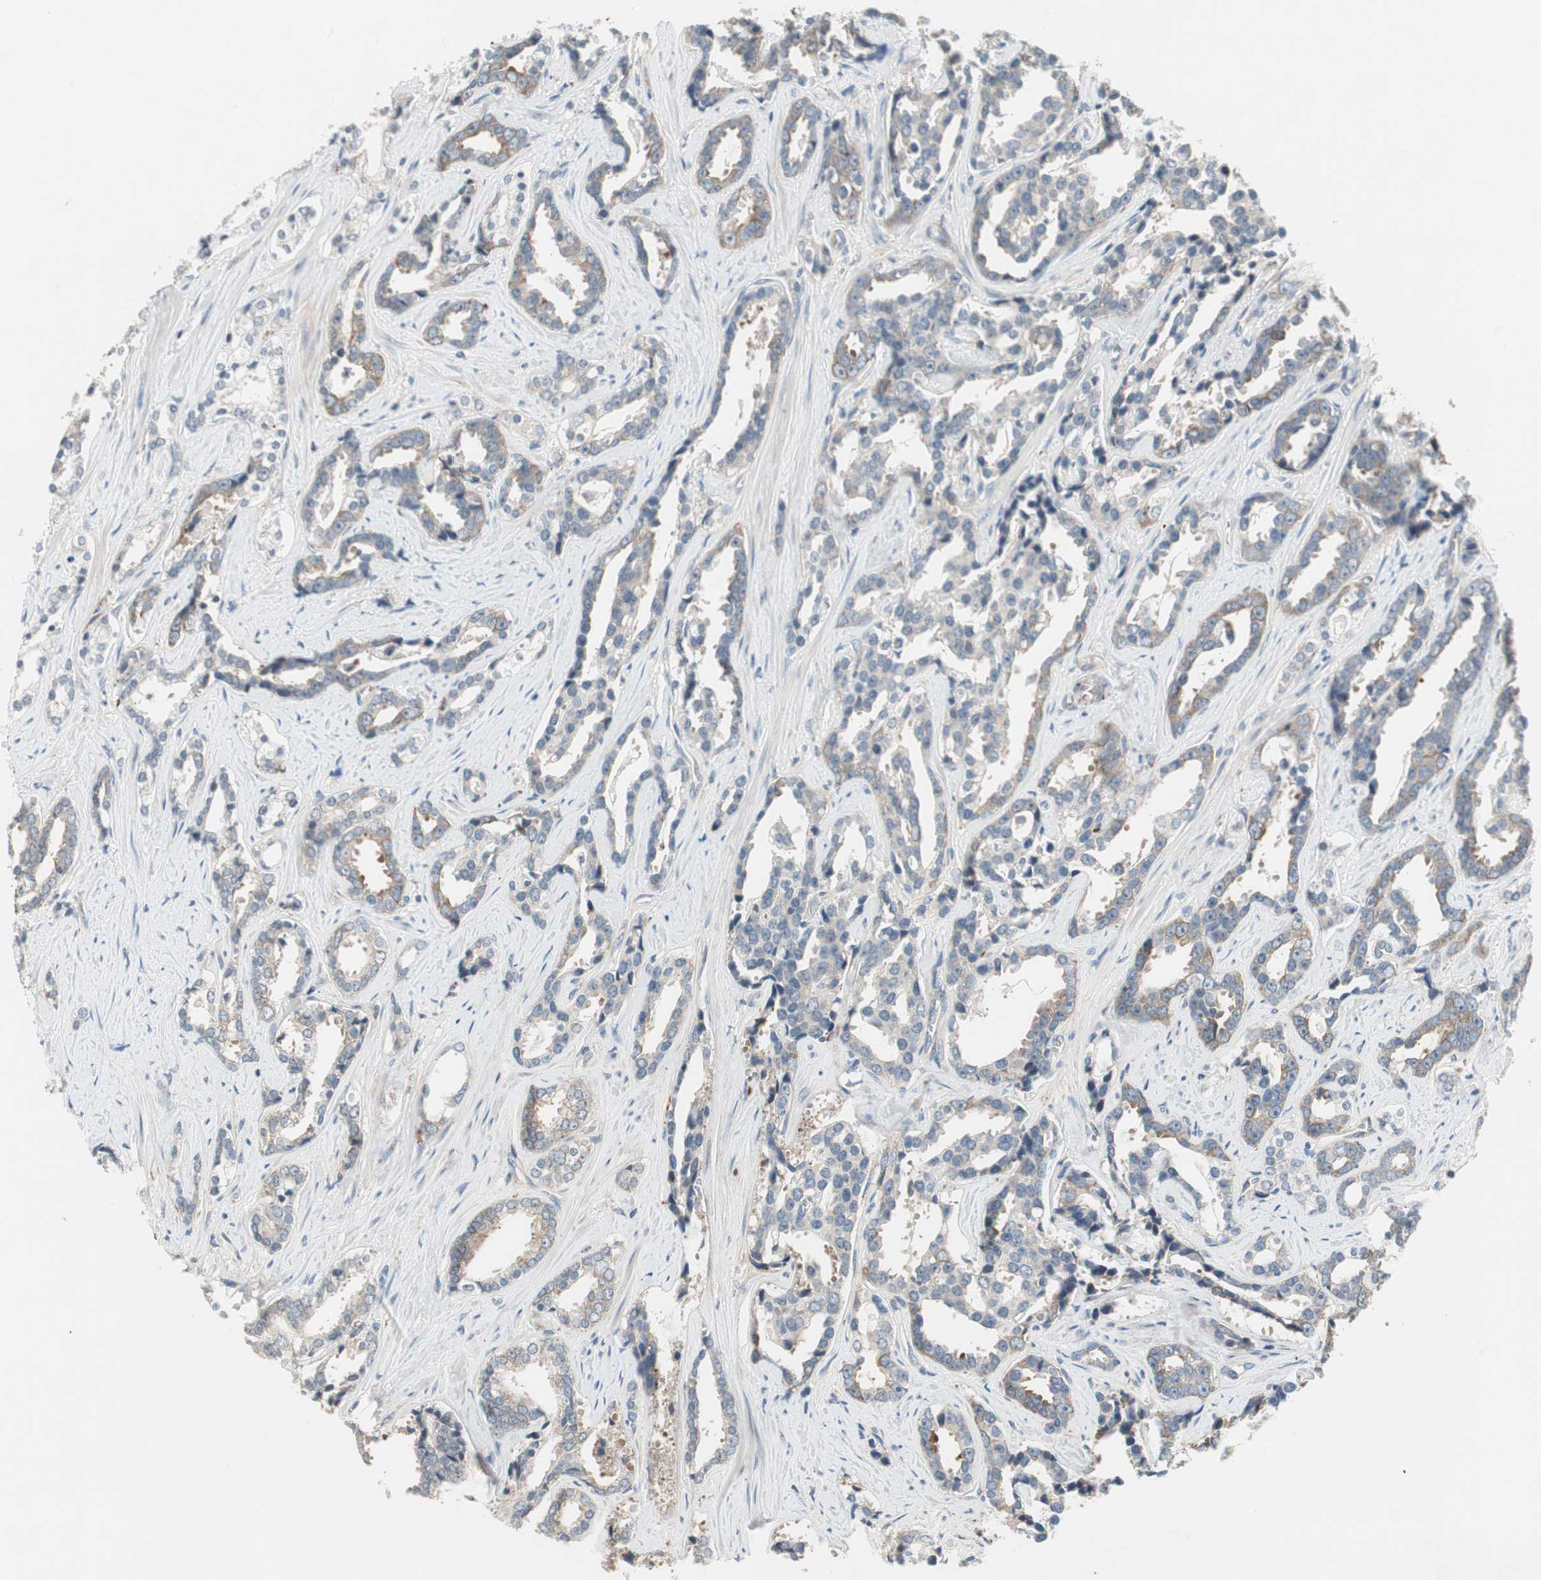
{"staining": {"intensity": "moderate", "quantity": ">75%", "location": "cytoplasmic/membranous"}, "tissue": "prostate cancer", "cell_type": "Tumor cells", "image_type": "cancer", "snomed": [{"axis": "morphology", "description": "Adenocarcinoma, High grade"}, {"axis": "topography", "description": "Prostate"}], "caption": "Prostate cancer (adenocarcinoma (high-grade)) stained for a protein exhibits moderate cytoplasmic/membranous positivity in tumor cells. Using DAB (3,3'-diaminobenzidine) (brown) and hematoxylin (blue) stains, captured at high magnification using brightfield microscopy.", "gene": "RPL23", "patient": {"sex": "male", "age": 67}}